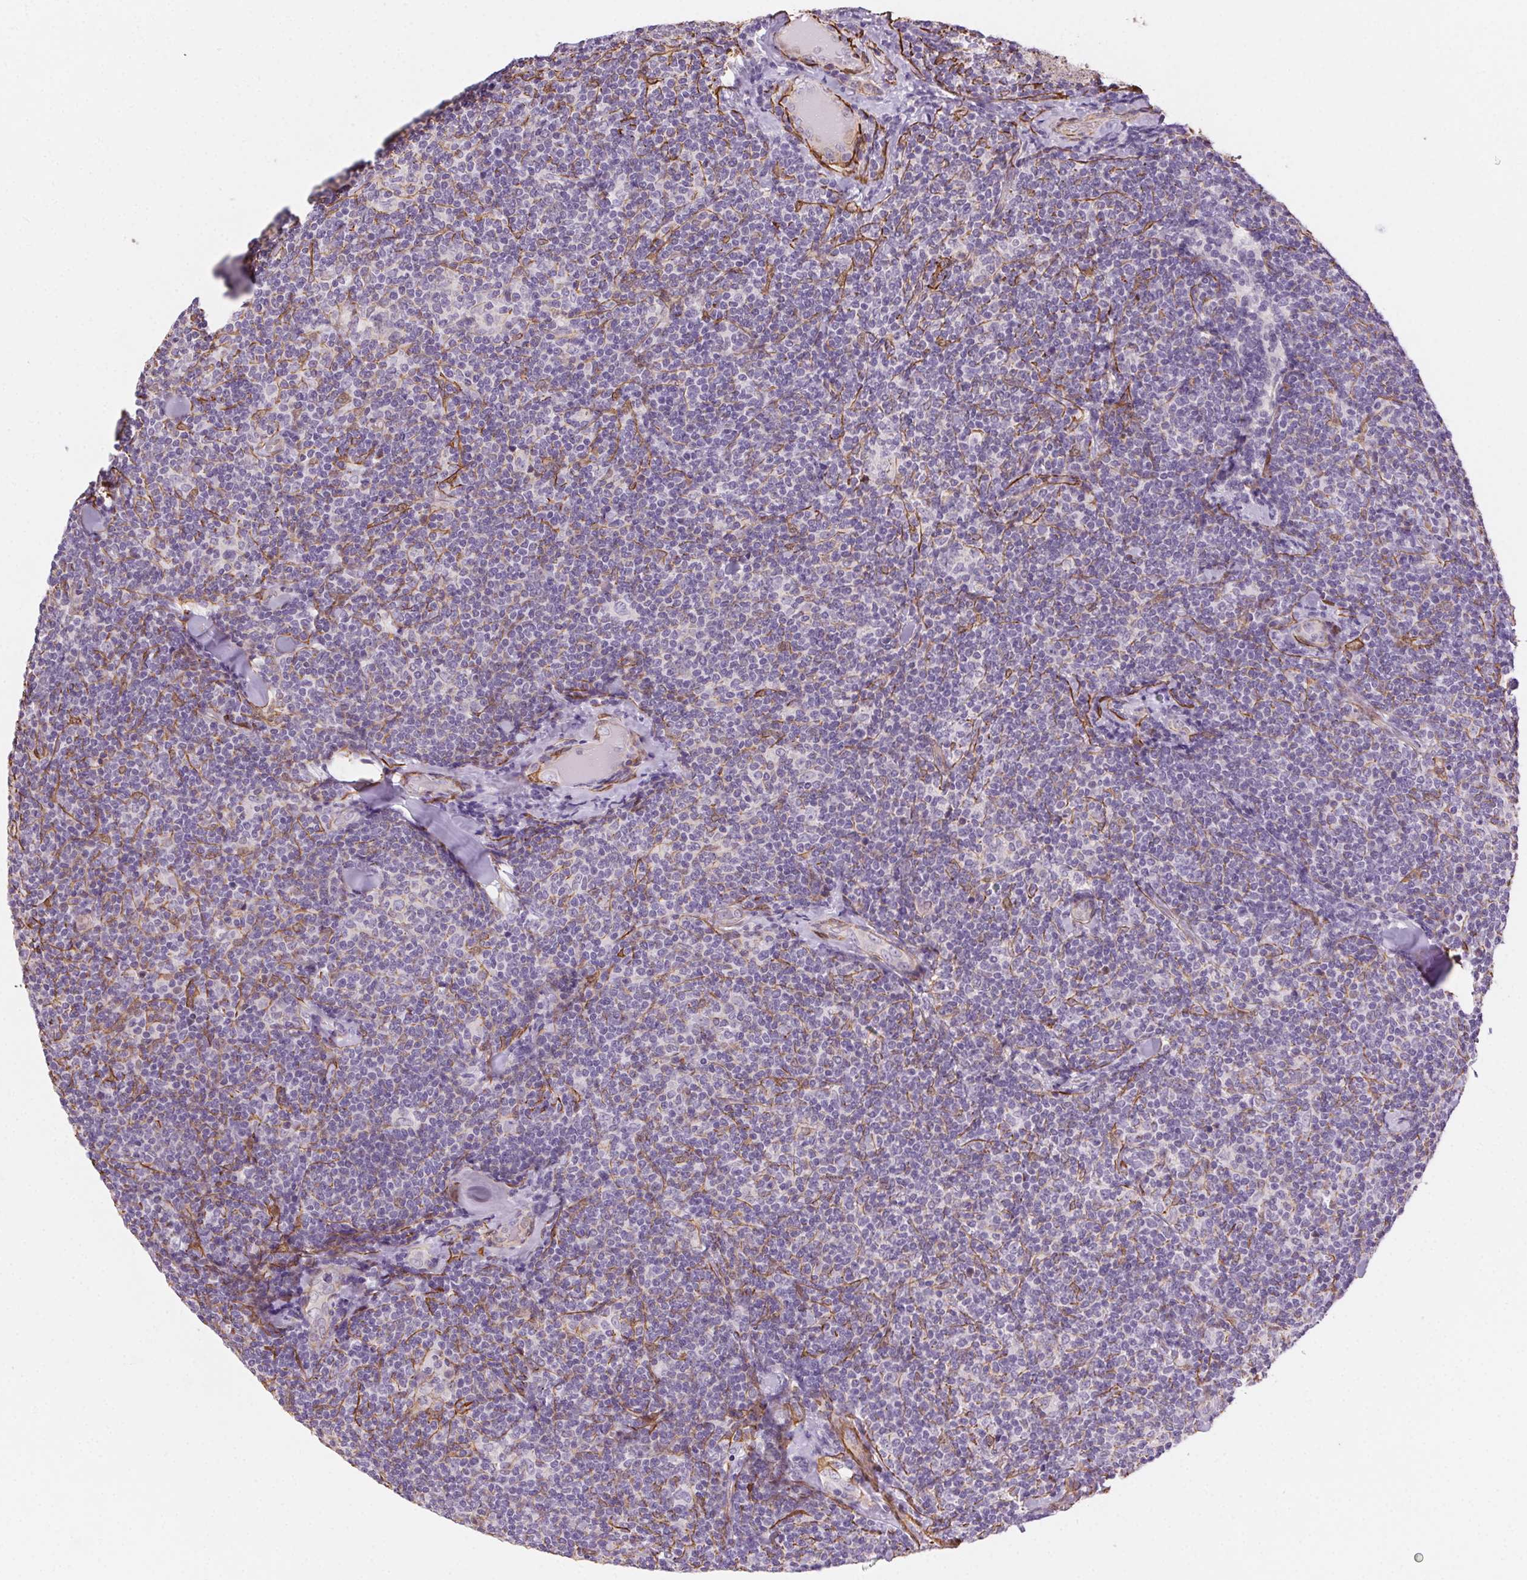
{"staining": {"intensity": "negative", "quantity": "none", "location": "none"}, "tissue": "lymphoma", "cell_type": "Tumor cells", "image_type": "cancer", "snomed": [{"axis": "morphology", "description": "Malignant lymphoma, non-Hodgkin's type, Low grade"}, {"axis": "topography", "description": "Lymph node"}], "caption": "A high-resolution image shows IHC staining of lymphoma, which exhibits no significant positivity in tumor cells. Nuclei are stained in blue.", "gene": "GPX8", "patient": {"sex": "female", "age": 56}}